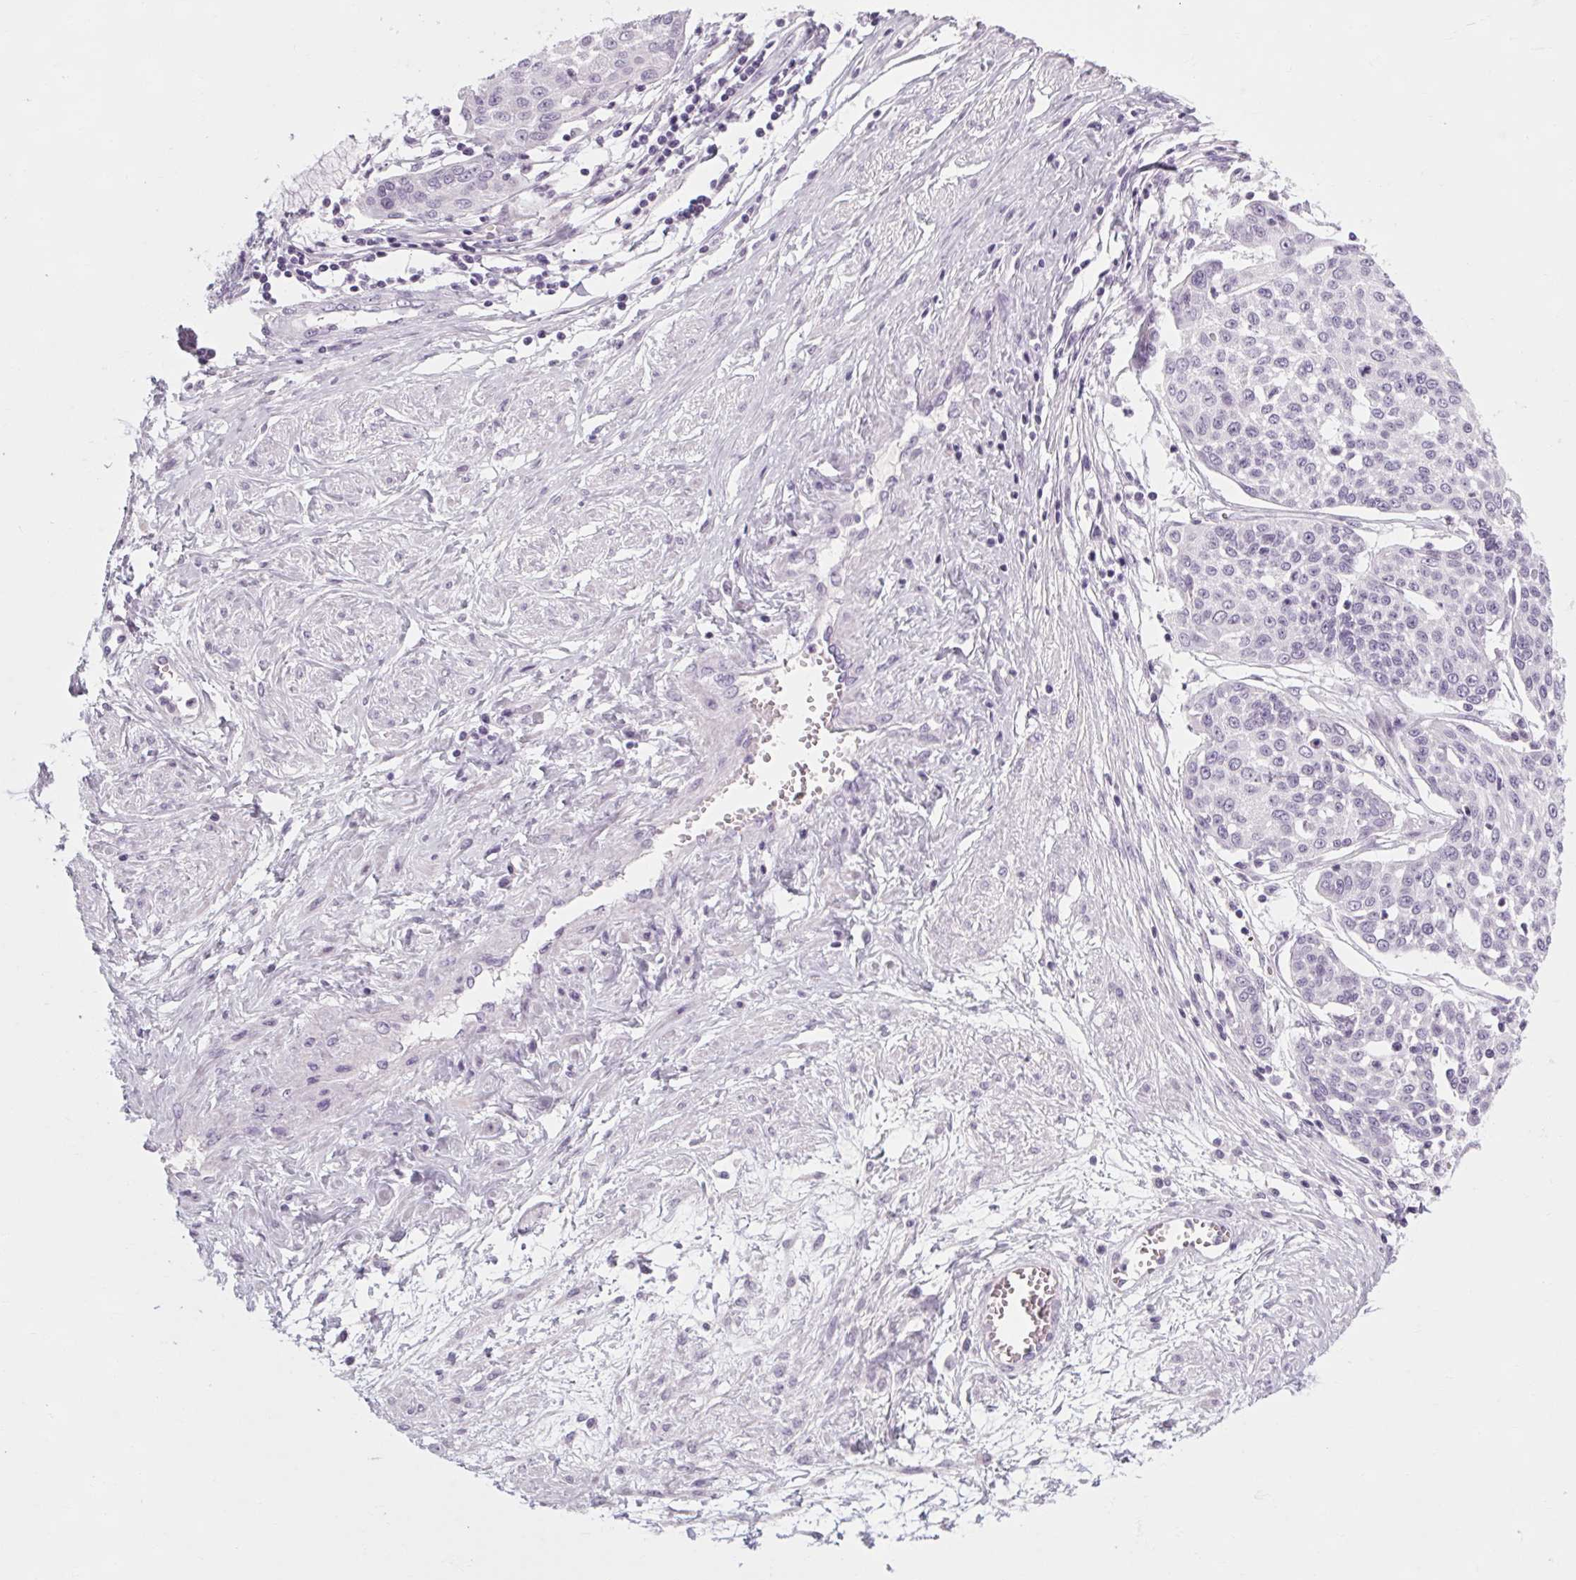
{"staining": {"intensity": "negative", "quantity": "none", "location": "none"}, "tissue": "cervical cancer", "cell_type": "Tumor cells", "image_type": "cancer", "snomed": [{"axis": "morphology", "description": "Squamous cell carcinoma, NOS"}, {"axis": "topography", "description": "Cervix"}], "caption": "Immunohistochemistry histopathology image of cervical cancer stained for a protein (brown), which displays no positivity in tumor cells. (DAB immunohistochemistry visualized using brightfield microscopy, high magnification).", "gene": "POMC", "patient": {"sex": "female", "age": 34}}